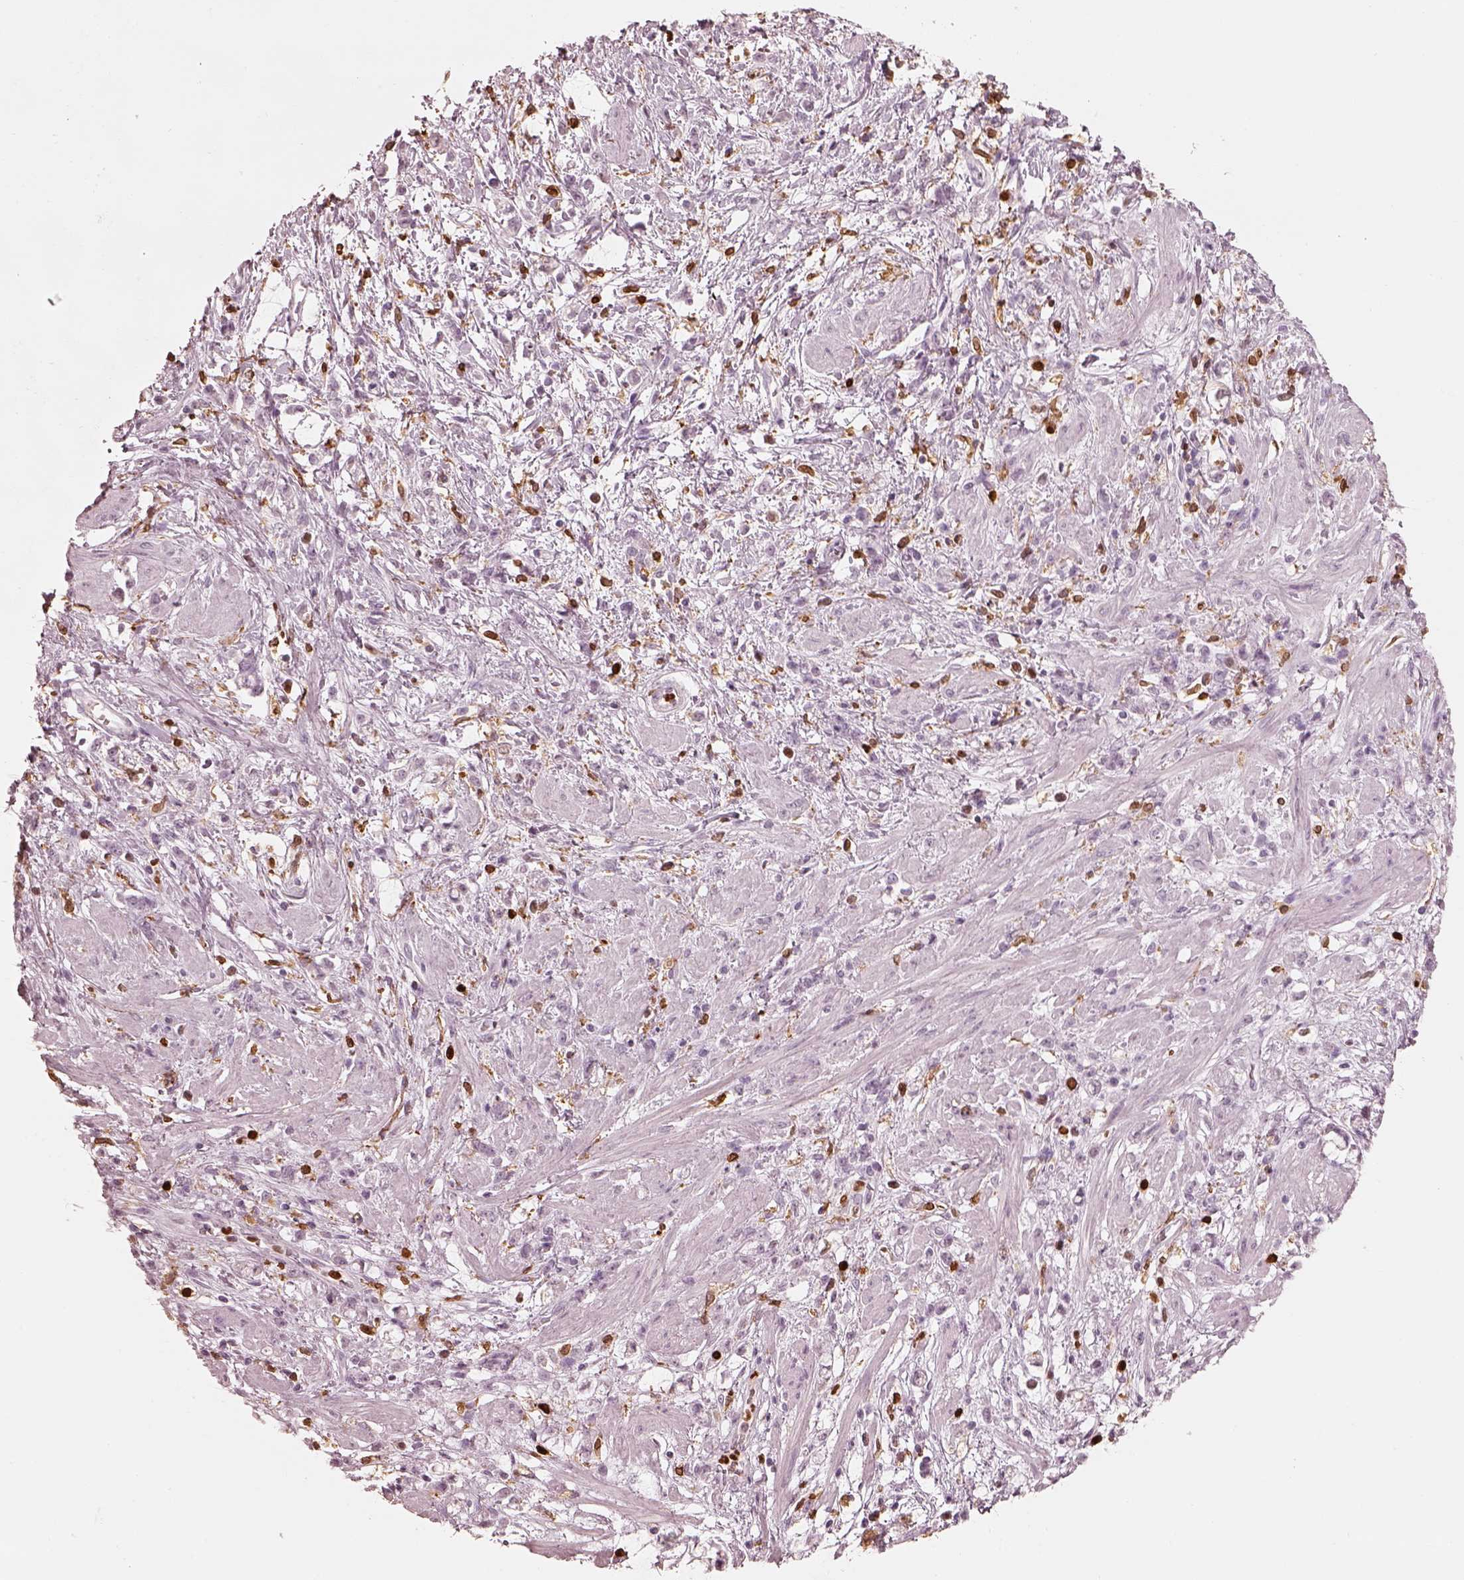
{"staining": {"intensity": "negative", "quantity": "none", "location": "none"}, "tissue": "stomach cancer", "cell_type": "Tumor cells", "image_type": "cancer", "snomed": [{"axis": "morphology", "description": "Adenocarcinoma, NOS"}, {"axis": "topography", "description": "Stomach"}], "caption": "Immunohistochemistry (IHC) image of neoplastic tissue: human stomach cancer (adenocarcinoma) stained with DAB (3,3'-diaminobenzidine) reveals no significant protein positivity in tumor cells. The staining is performed using DAB brown chromogen with nuclei counter-stained in using hematoxylin.", "gene": "ALOX5", "patient": {"sex": "female", "age": 60}}